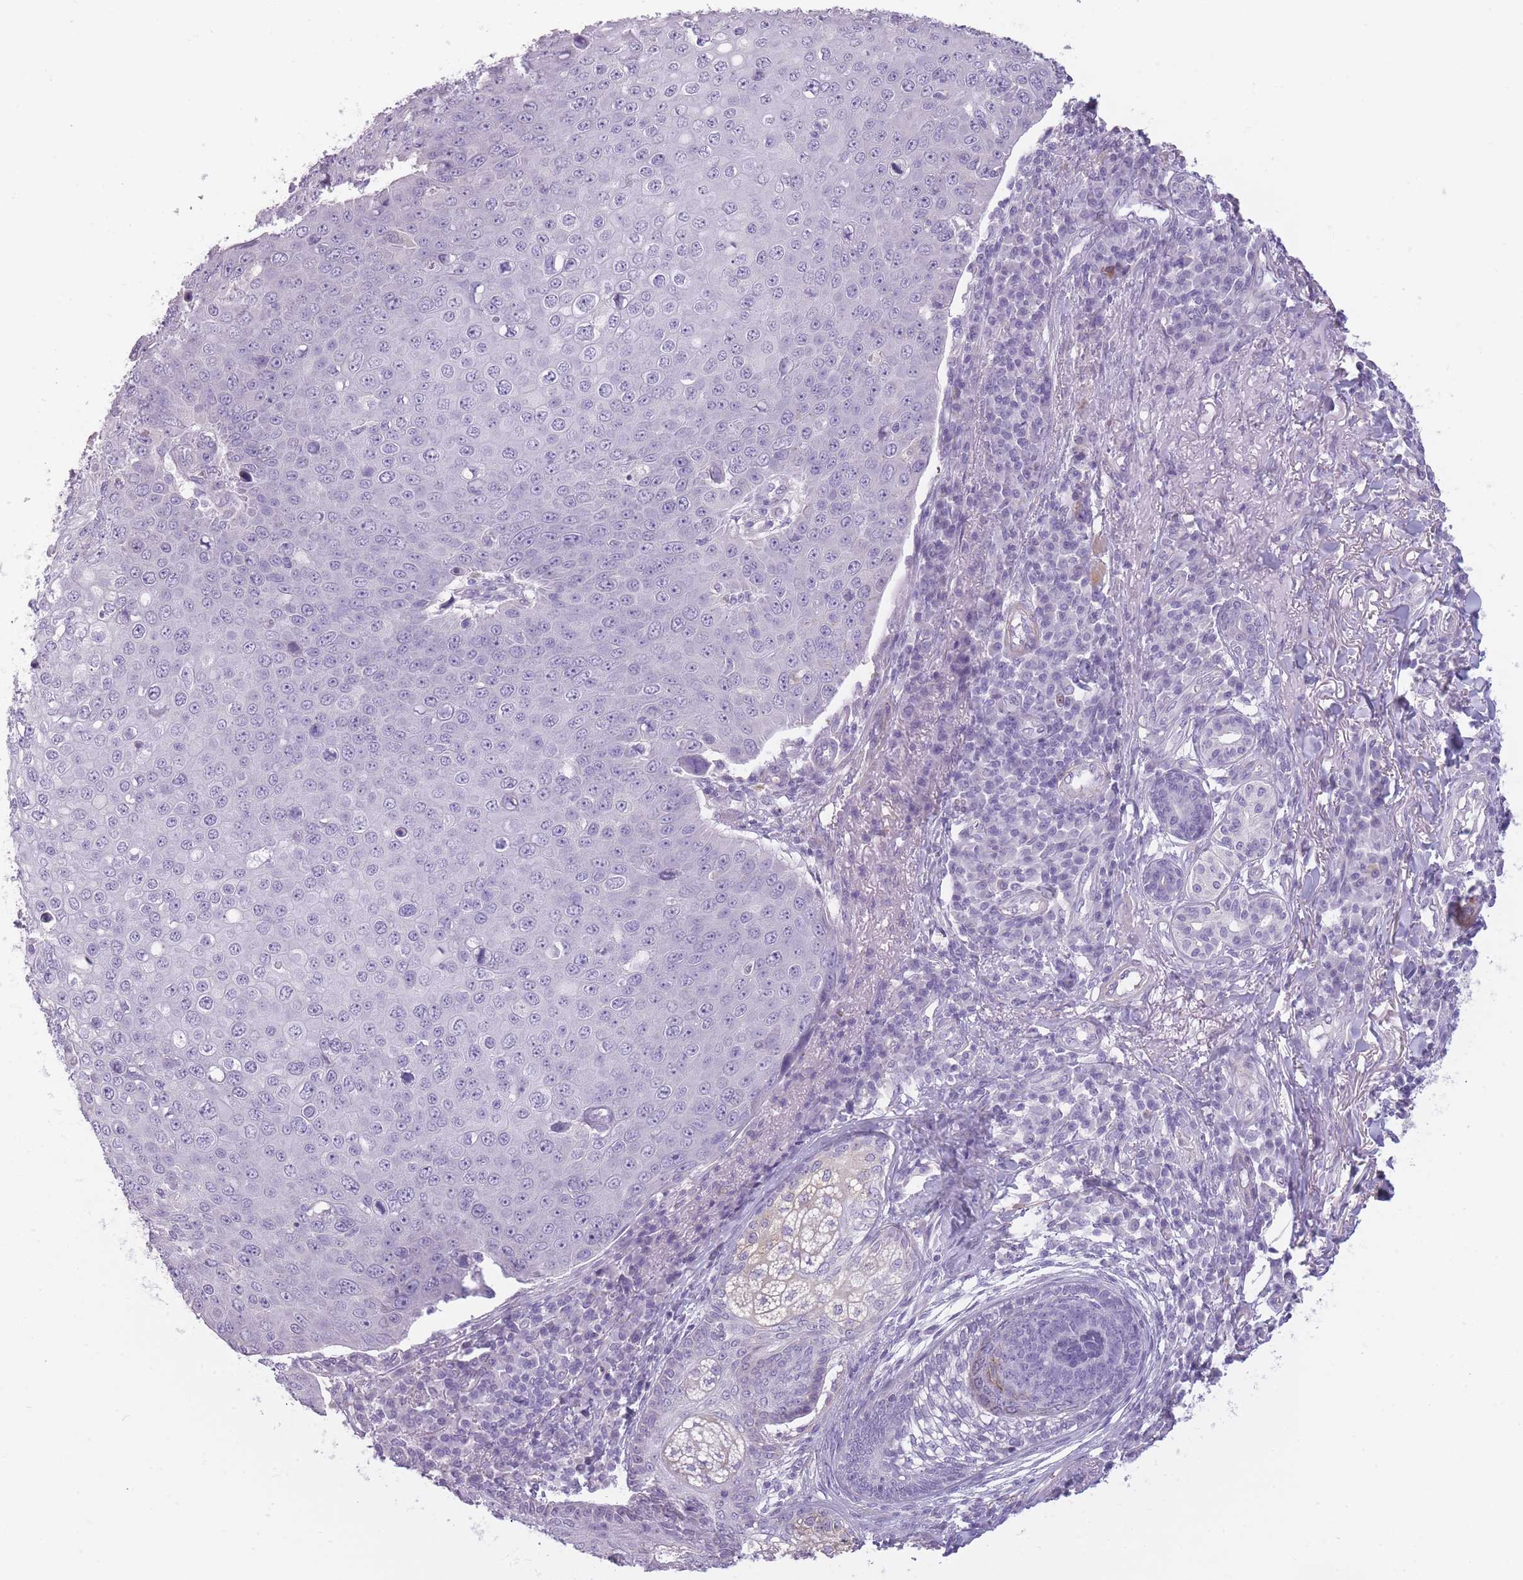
{"staining": {"intensity": "negative", "quantity": "none", "location": "none"}, "tissue": "skin cancer", "cell_type": "Tumor cells", "image_type": "cancer", "snomed": [{"axis": "morphology", "description": "Squamous cell carcinoma, NOS"}, {"axis": "topography", "description": "Skin"}], "caption": "A high-resolution micrograph shows immunohistochemistry staining of squamous cell carcinoma (skin), which displays no significant positivity in tumor cells.", "gene": "TMEM236", "patient": {"sex": "male", "age": 71}}